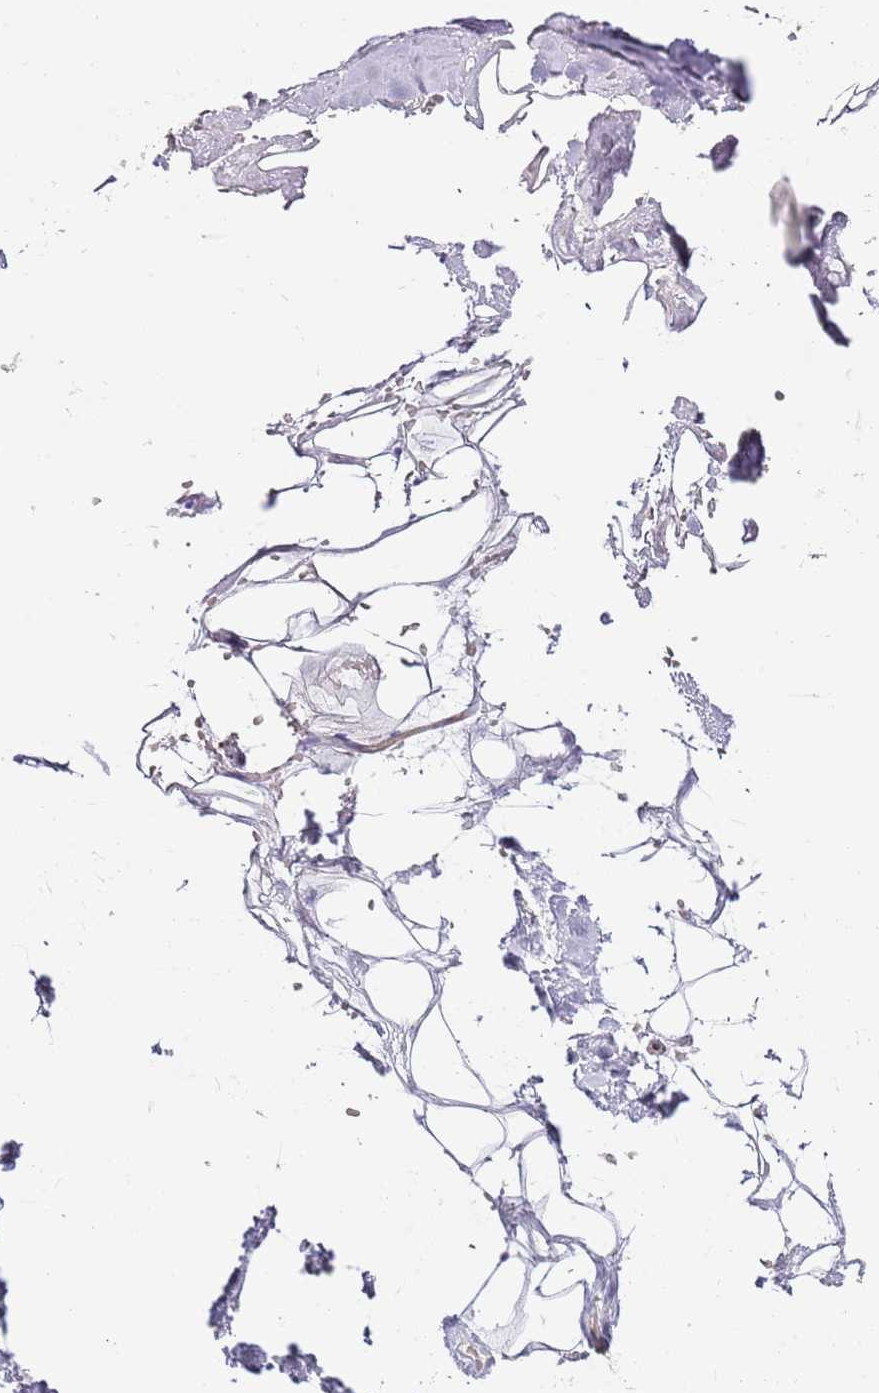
{"staining": {"intensity": "weak", "quantity": "25%-75%", "location": "cytoplasmic/membranous"}, "tissue": "adipose tissue", "cell_type": "Adipocytes", "image_type": "normal", "snomed": [{"axis": "morphology", "description": "Normal tissue, NOS"}, {"axis": "topography", "description": "Salivary gland"}, {"axis": "topography", "description": "Peripheral nerve tissue"}], "caption": "Immunohistochemical staining of unremarkable adipose tissue shows 25%-75% levels of weak cytoplasmic/membranous protein positivity in about 25%-75% of adipocytes.", "gene": "RIF1", "patient": {"sex": "male", "age": 38}}